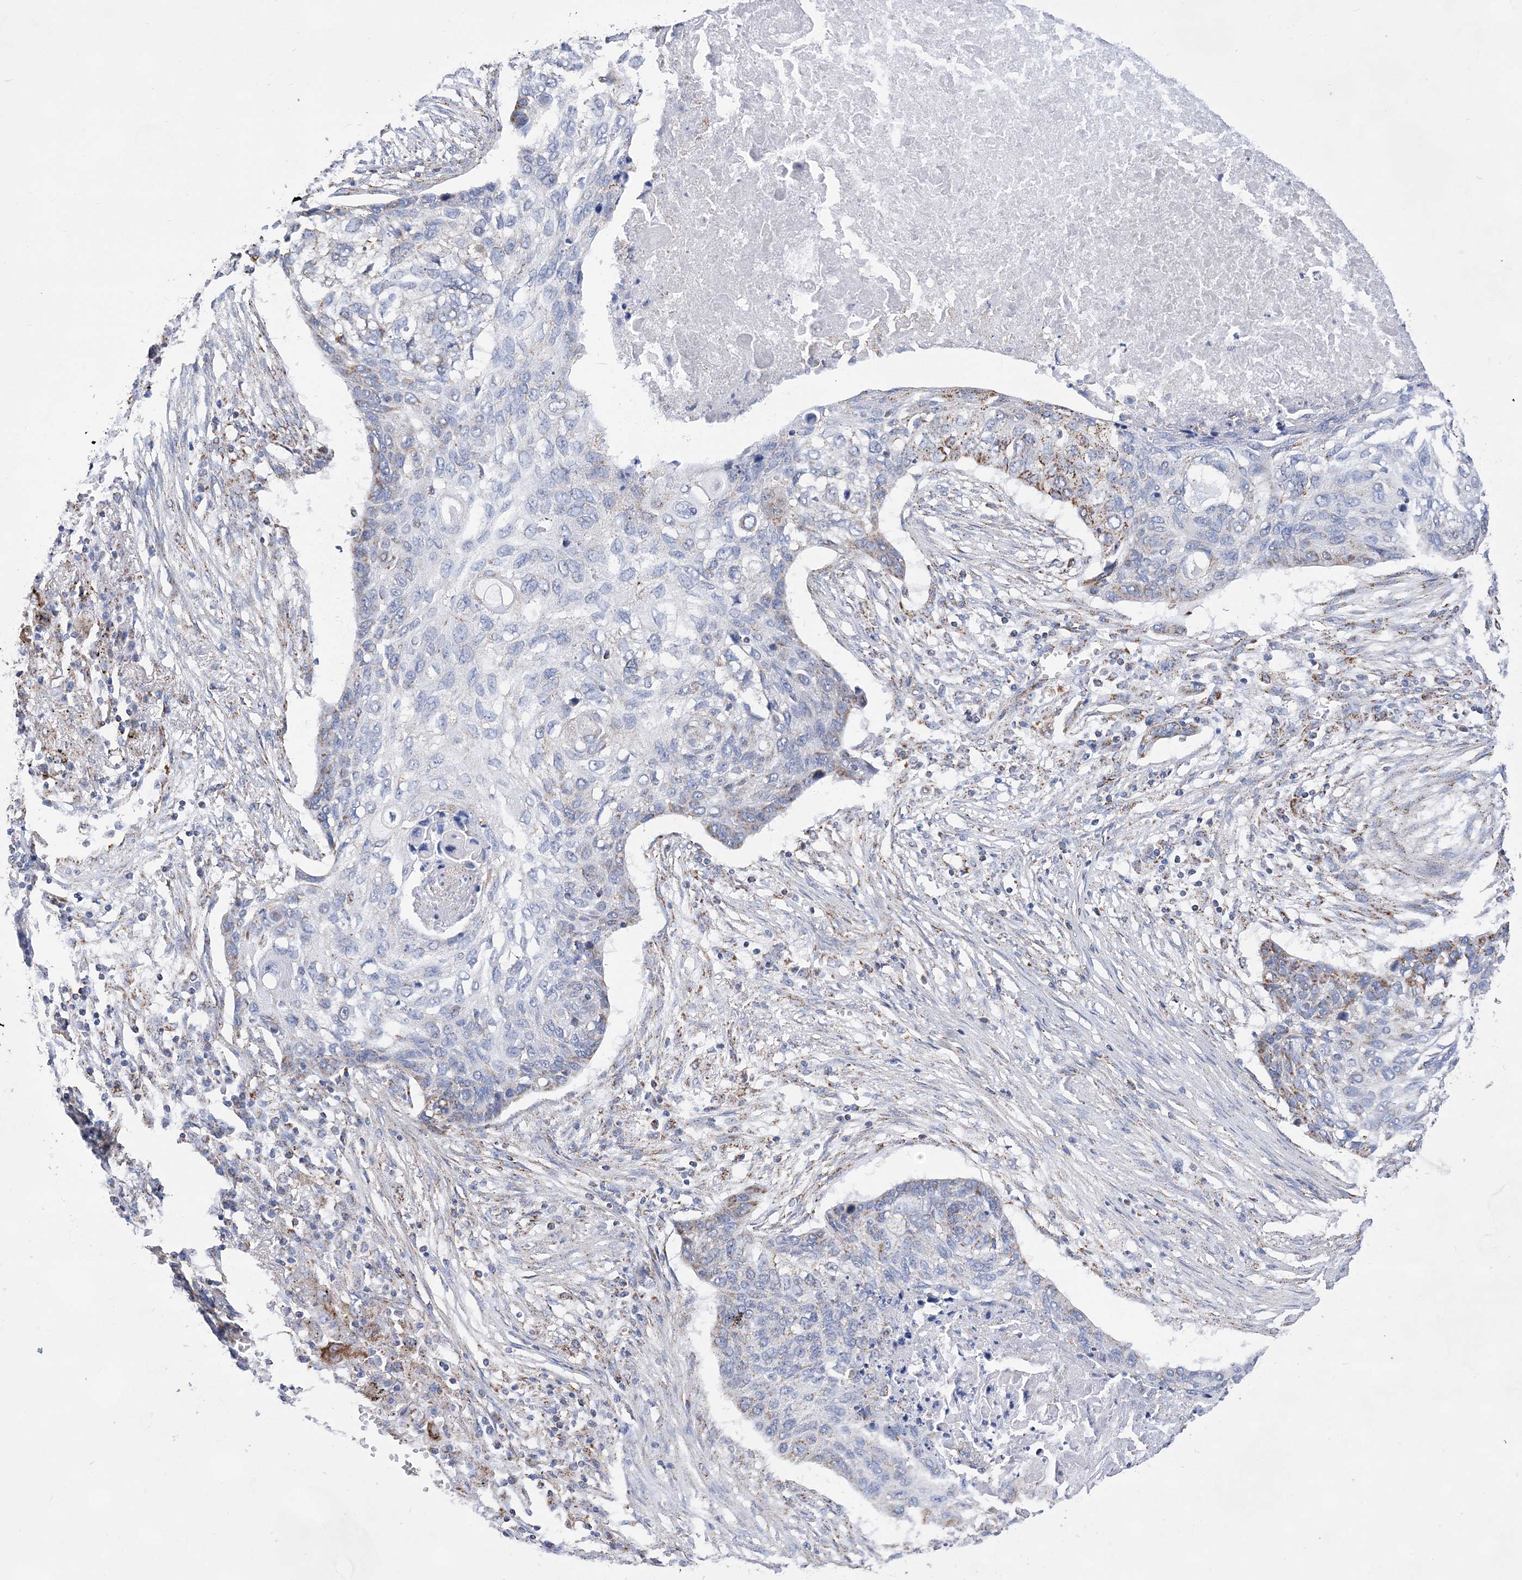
{"staining": {"intensity": "moderate", "quantity": "<25%", "location": "cytoplasmic/membranous"}, "tissue": "lung cancer", "cell_type": "Tumor cells", "image_type": "cancer", "snomed": [{"axis": "morphology", "description": "Squamous cell carcinoma, NOS"}, {"axis": "topography", "description": "Lung"}], "caption": "IHC (DAB) staining of lung squamous cell carcinoma demonstrates moderate cytoplasmic/membranous protein staining in about <25% of tumor cells.", "gene": "ACOT9", "patient": {"sex": "female", "age": 63}}